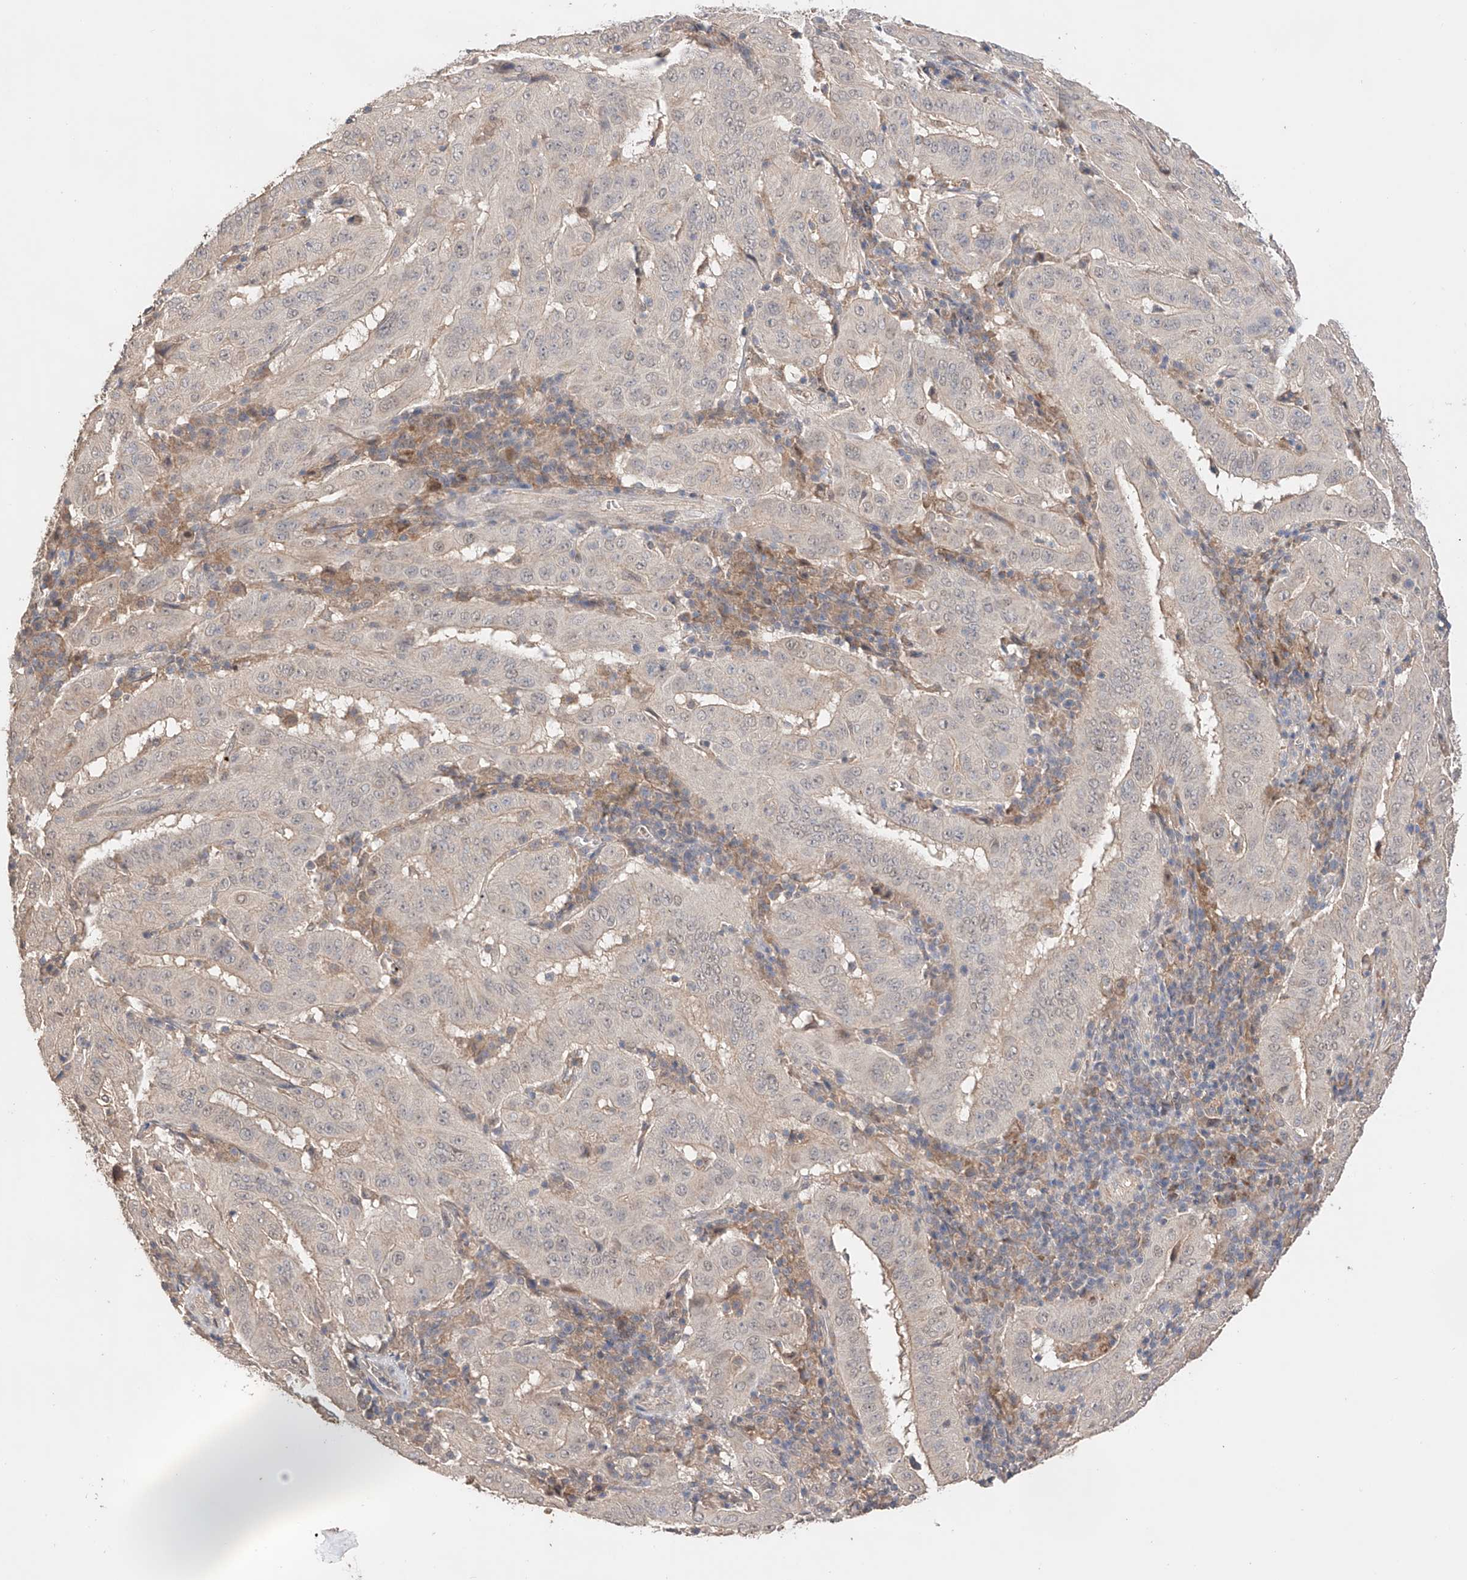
{"staining": {"intensity": "negative", "quantity": "none", "location": "none"}, "tissue": "pancreatic cancer", "cell_type": "Tumor cells", "image_type": "cancer", "snomed": [{"axis": "morphology", "description": "Adenocarcinoma, NOS"}, {"axis": "topography", "description": "Pancreas"}], "caption": "DAB (3,3'-diaminobenzidine) immunohistochemical staining of human pancreatic adenocarcinoma displays no significant expression in tumor cells. (IHC, brightfield microscopy, high magnification).", "gene": "ZFHX2", "patient": {"sex": "male", "age": 63}}